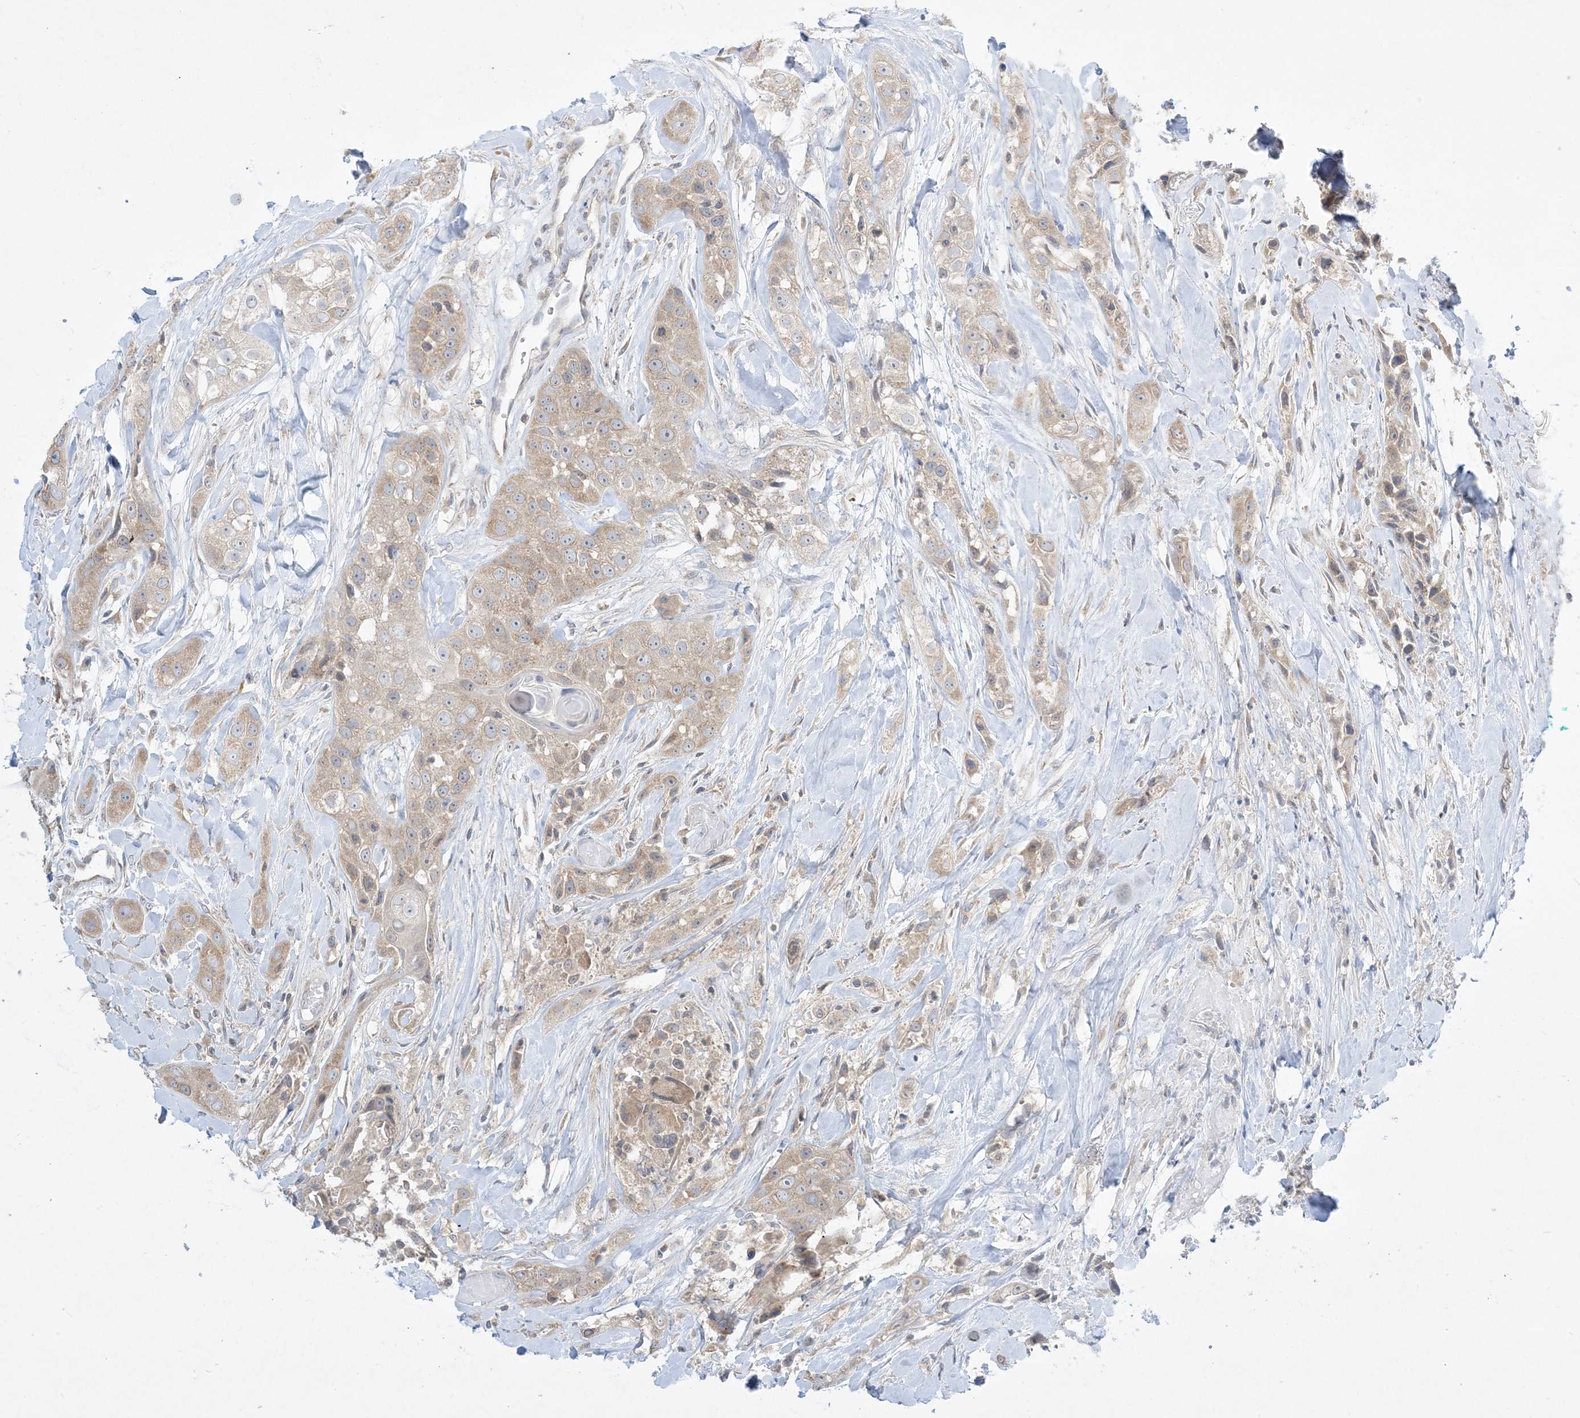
{"staining": {"intensity": "weak", "quantity": ">75%", "location": "cytoplasmic/membranous"}, "tissue": "head and neck cancer", "cell_type": "Tumor cells", "image_type": "cancer", "snomed": [{"axis": "morphology", "description": "Normal tissue, NOS"}, {"axis": "morphology", "description": "Squamous cell carcinoma, NOS"}, {"axis": "topography", "description": "Skeletal muscle"}, {"axis": "topography", "description": "Head-Neck"}], "caption": "Protein expression analysis of head and neck squamous cell carcinoma demonstrates weak cytoplasmic/membranous expression in about >75% of tumor cells.", "gene": "RPP40", "patient": {"sex": "male", "age": 51}}